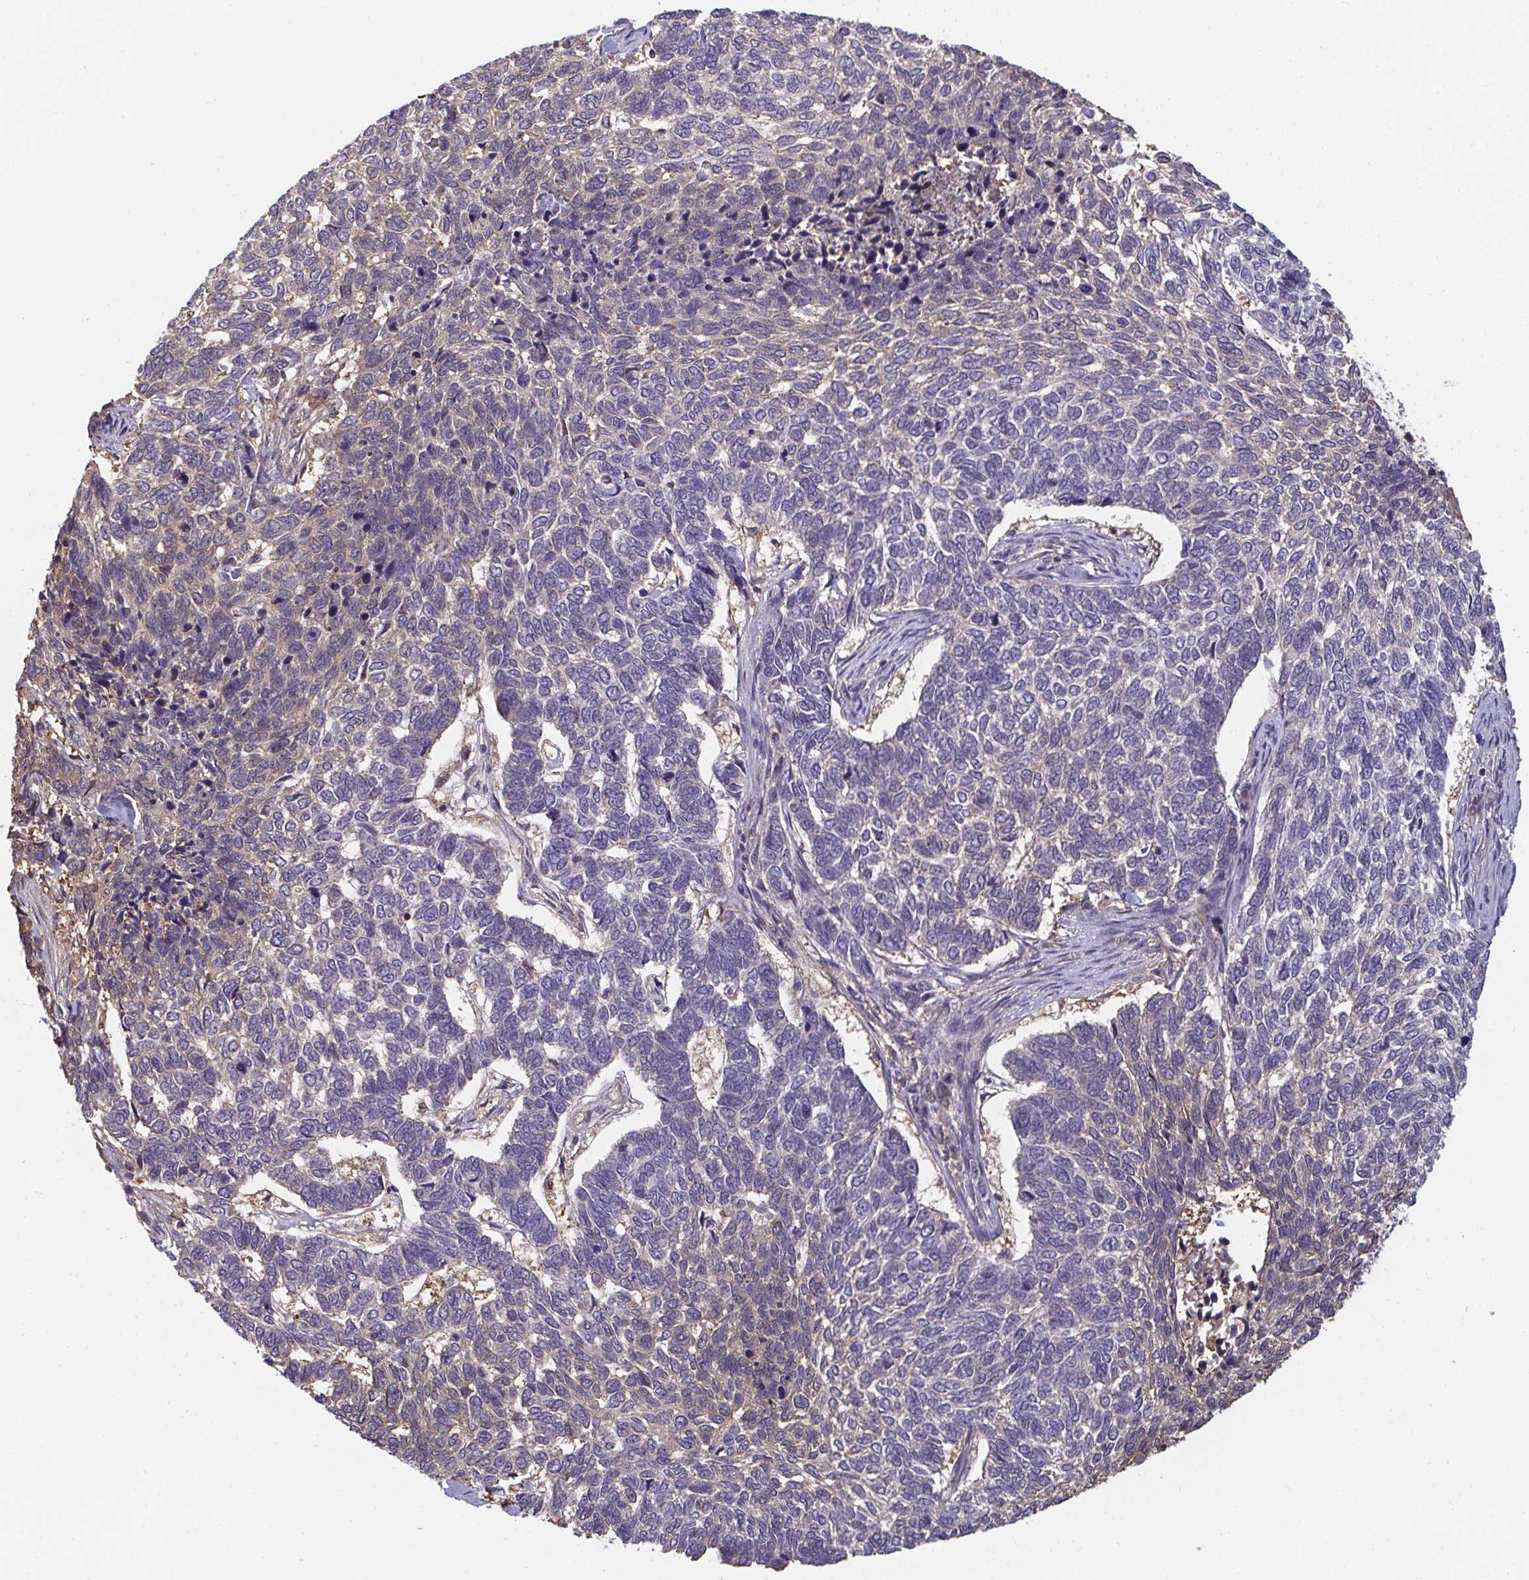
{"staining": {"intensity": "weak", "quantity": "25%-75%", "location": "cytoplasmic/membranous"}, "tissue": "skin cancer", "cell_type": "Tumor cells", "image_type": "cancer", "snomed": [{"axis": "morphology", "description": "Basal cell carcinoma"}, {"axis": "topography", "description": "Skin"}], "caption": "Immunohistochemical staining of skin cancer (basal cell carcinoma) reveals low levels of weak cytoplasmic/membranous positivity in about 25%-75% of tumor cells.", "gene": "TTC9C", "patient": {"sex": "female", "age": 65}}